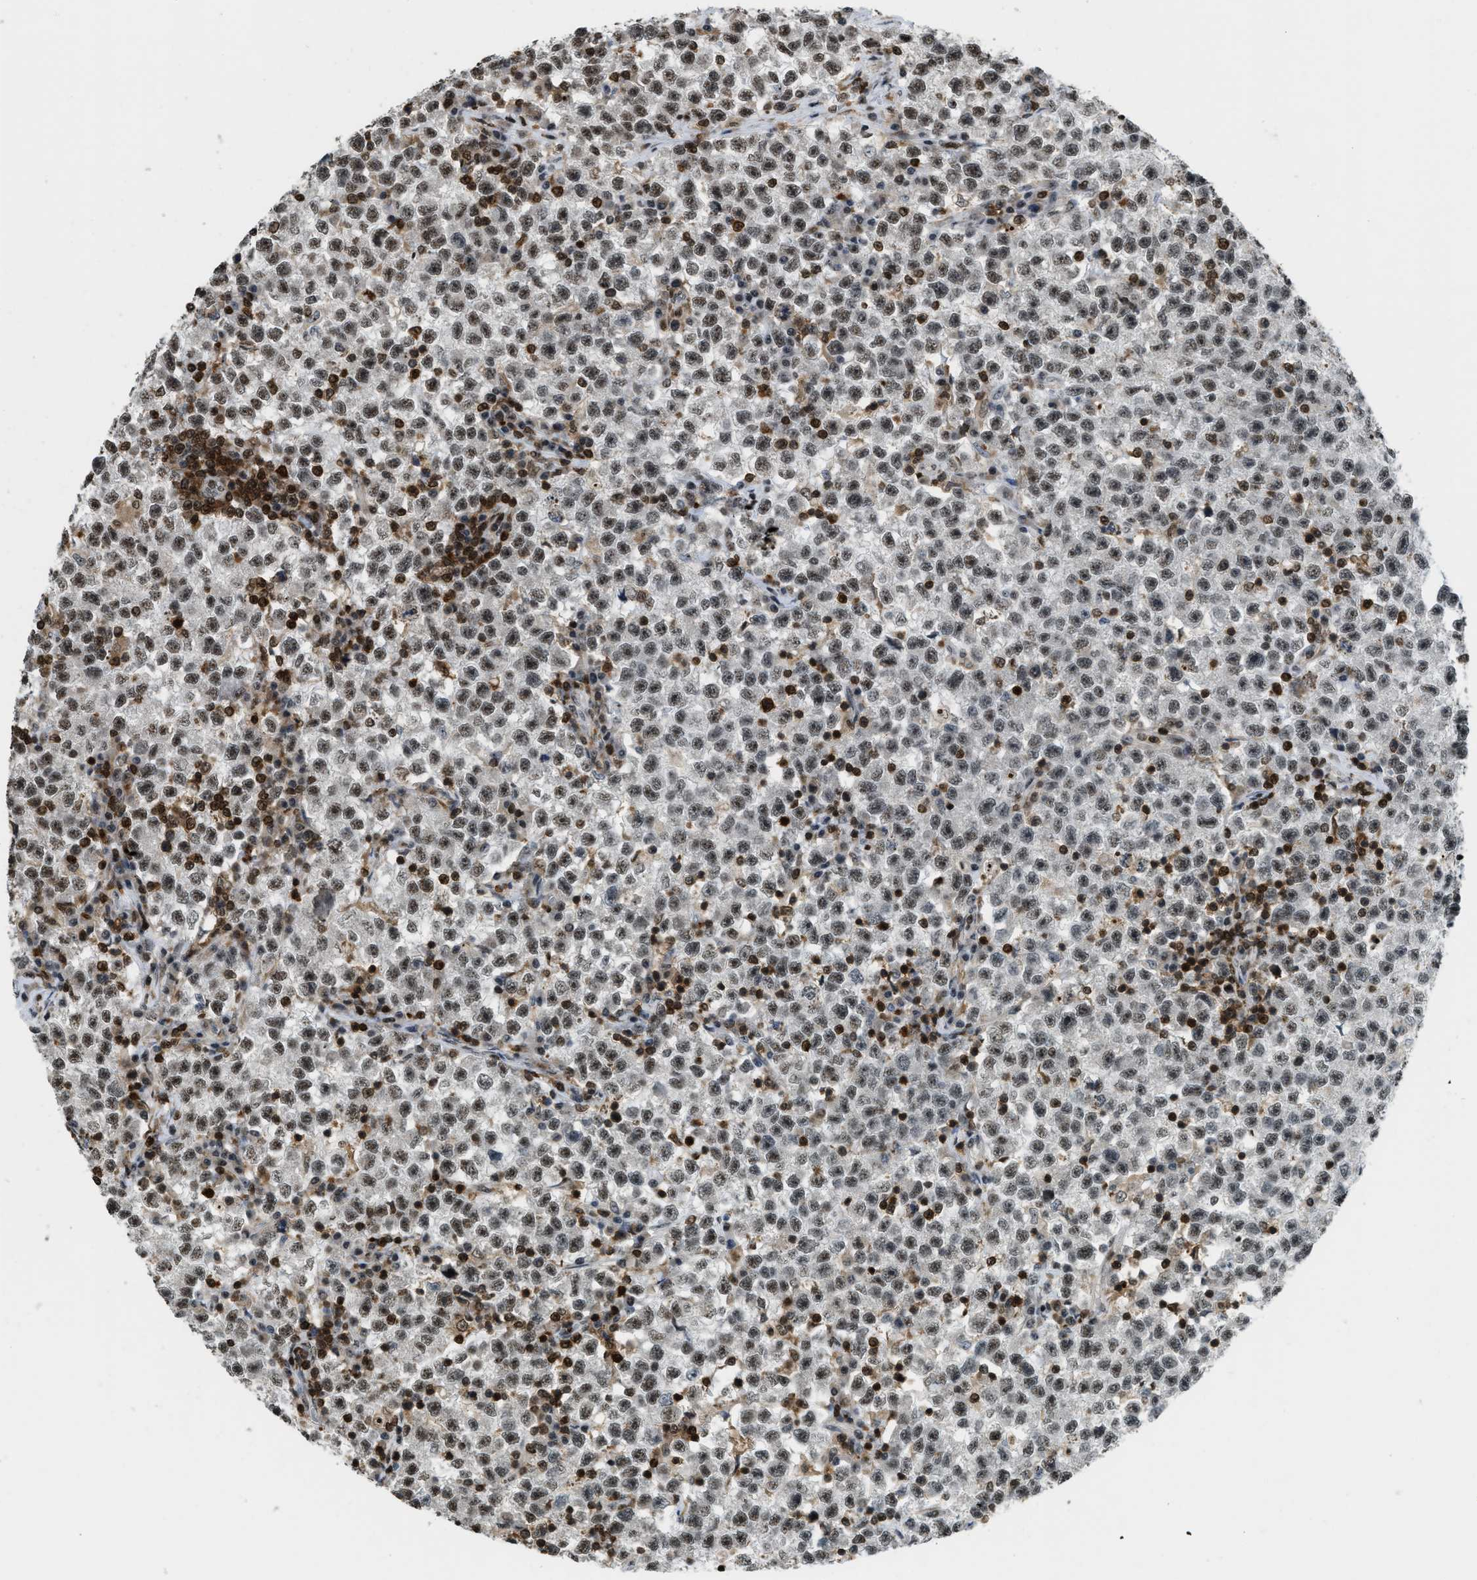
{"staining": {"intensity": "moderate", "quantity": ">75%", "location": "nuclear"}, "tissue": "testis cancer", "cell_type": "Tumor cells", "image_type": "cancer", "snomed": [{"axis": "morphology", "description": "Seminoma, NOS"}, {"axis": "topography", "description": "Testis"}], "caption": "Testis cancer tissue exhibits moderate nuclear staining in about >75% of tumor cells, visualized by immunohistochemistry. (DAB IHC, brown staining for protein, blue staining for nuclei).", "gene": "E2F1", "patient": {"sex": "male", "age": 22}}